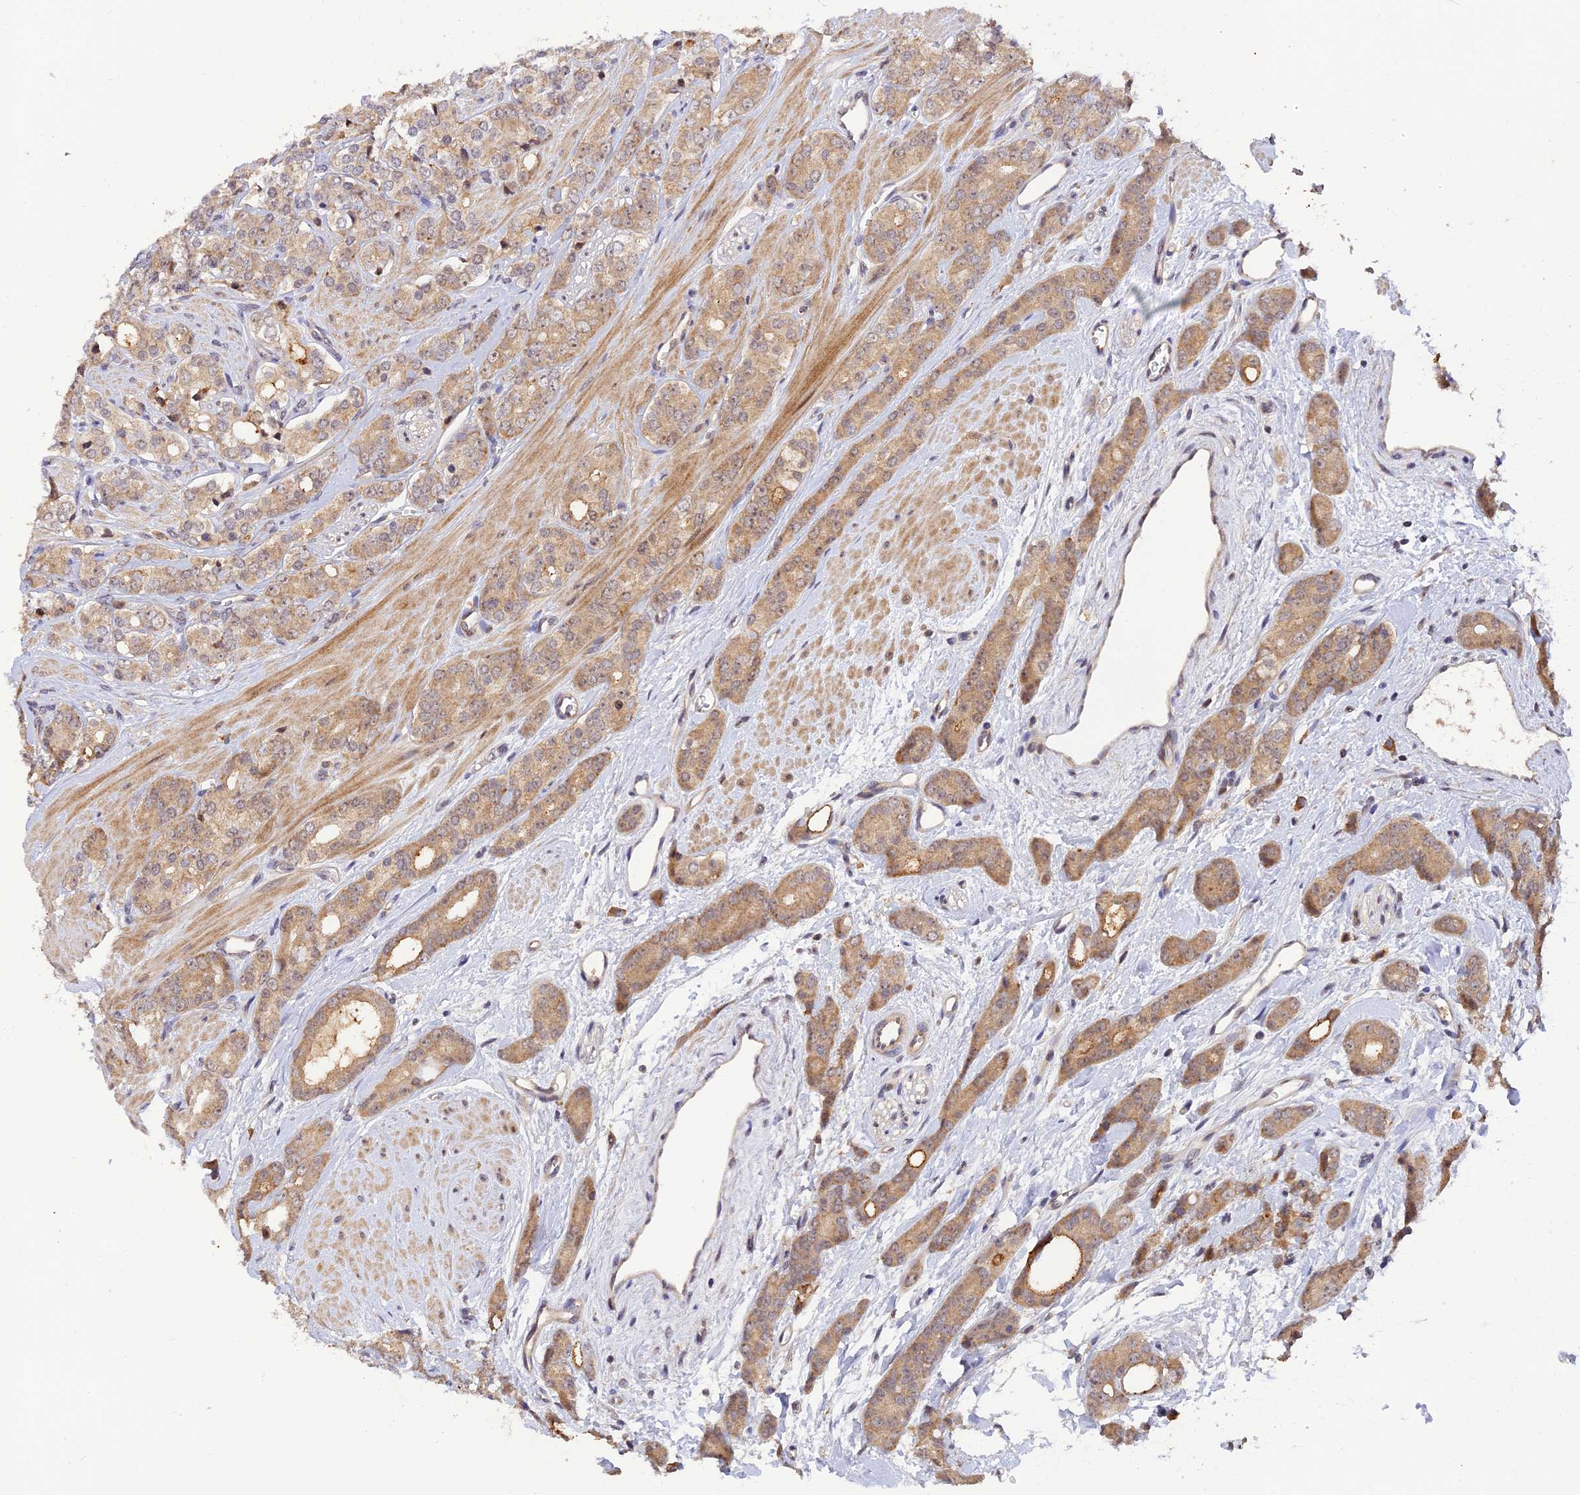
{"staining": {"intensity": "moderate", "quantity": ">75%", "location": "cytoplasmic/membranous"}, "tissue": "prostate cancer", "cell_type": "Tumor cells", "image_type": "cancer", "snomed": [{"axis": "morphology", "description": "Adenocarcinoma, High grade"}, {"axis": "topography", "description": "Prostate"}], "caption": "DAB (3,3'-diaminobenzidine) immunohistochemical staining of human prostate cancer shows moderate cytoplasmic/membranous protein positivity in about >75% of tumor cells.", "gene": "REV1", "patient": {"sex": "male", "age": 62}}